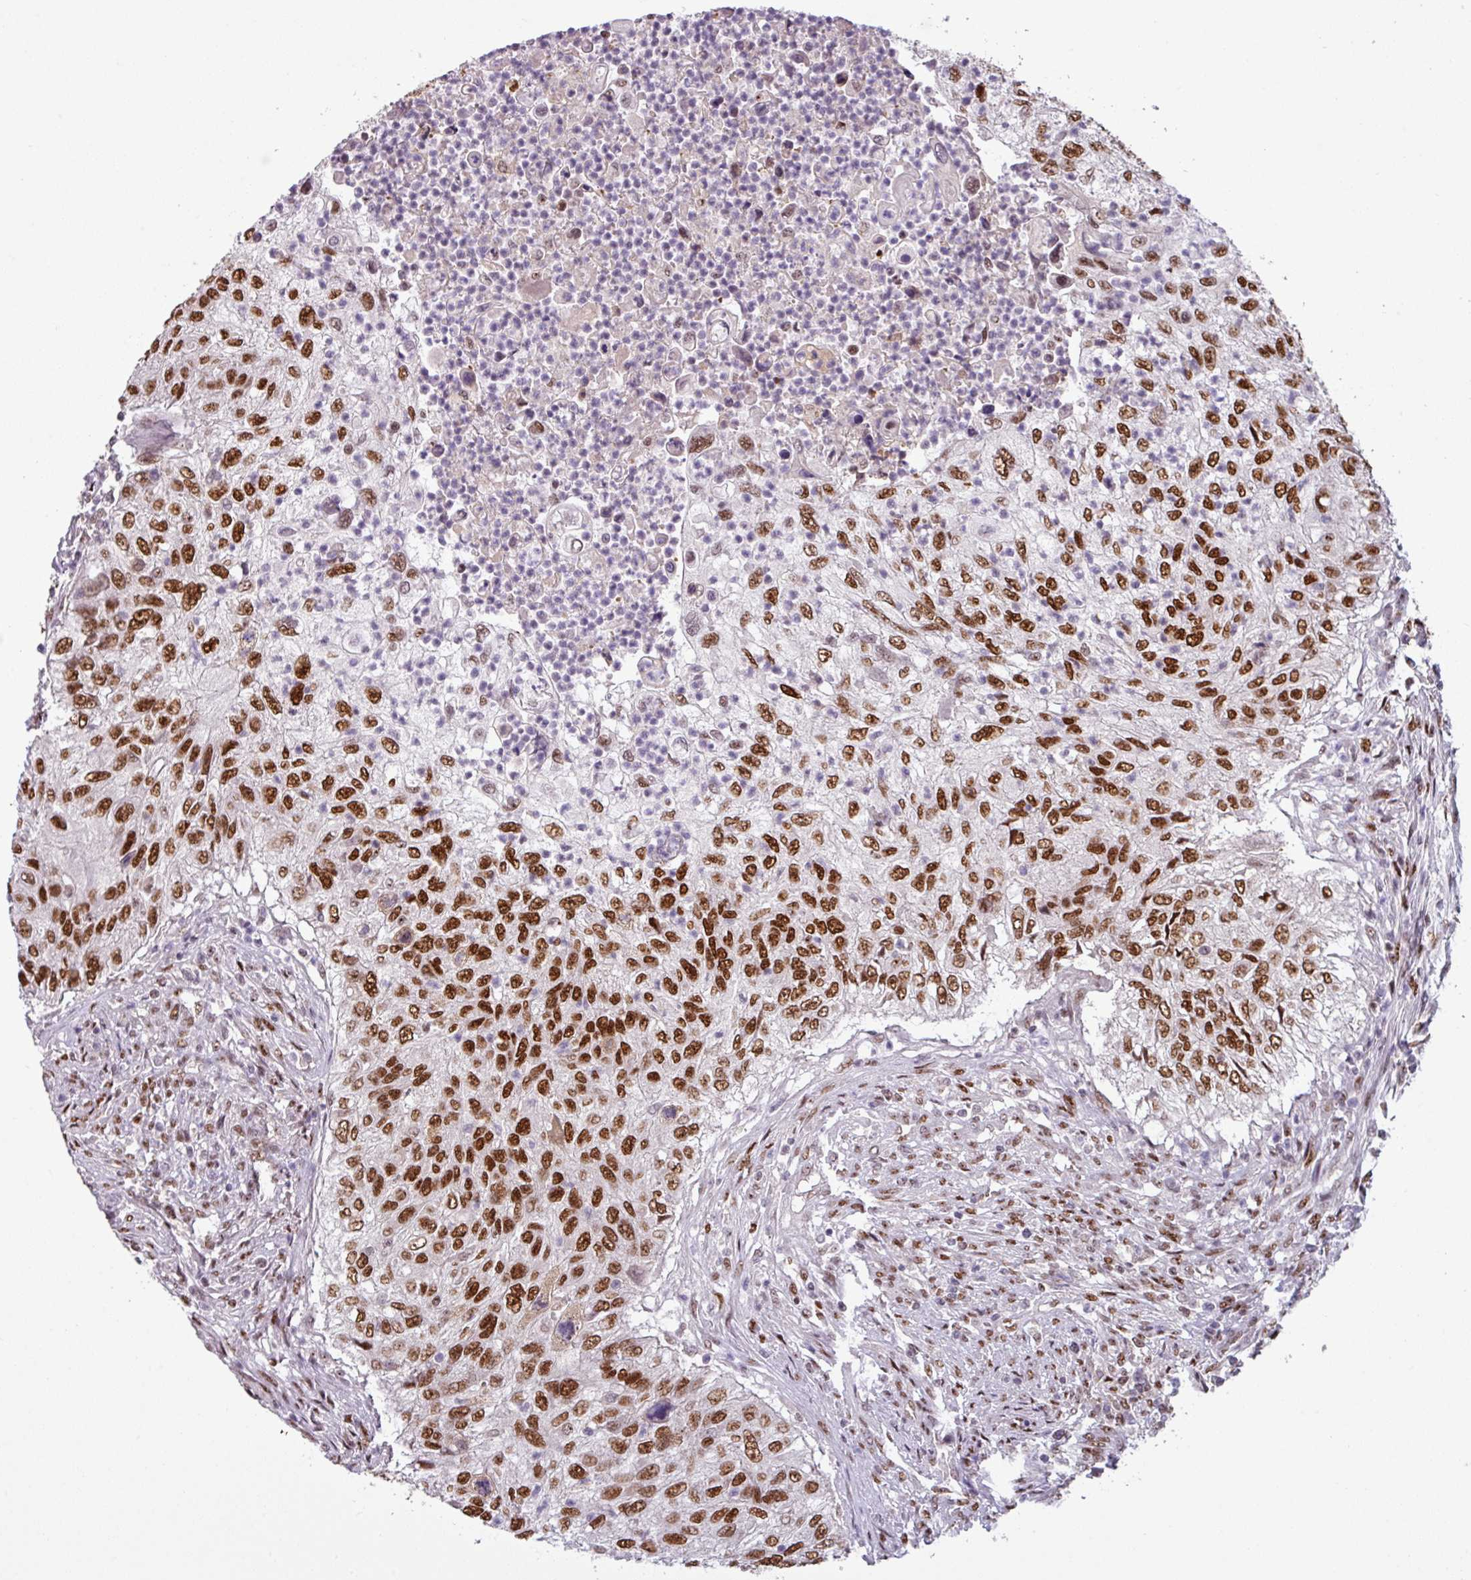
{"staining": {"intensity": "strong", "quantity": ">75%", "location": "nuclear"}, "tissue": "urothelial cancer", "cell_type": "Tumor cells", "image_type": "cancer", "snomed": [{"axis": "morphology", "description": "Urothelial carcinoma, High grade"}, {"axis": "topography", "description": "Urinary bladder"}], "caption": "Urothelial carcinoma (high-grade) was stained to show a protein in brown. There is high levels of strong nuclear positivity in about >75% of tumor cells.", "gene": "IRF2BPL", "patient": {"sex": "female", "age": 60}}